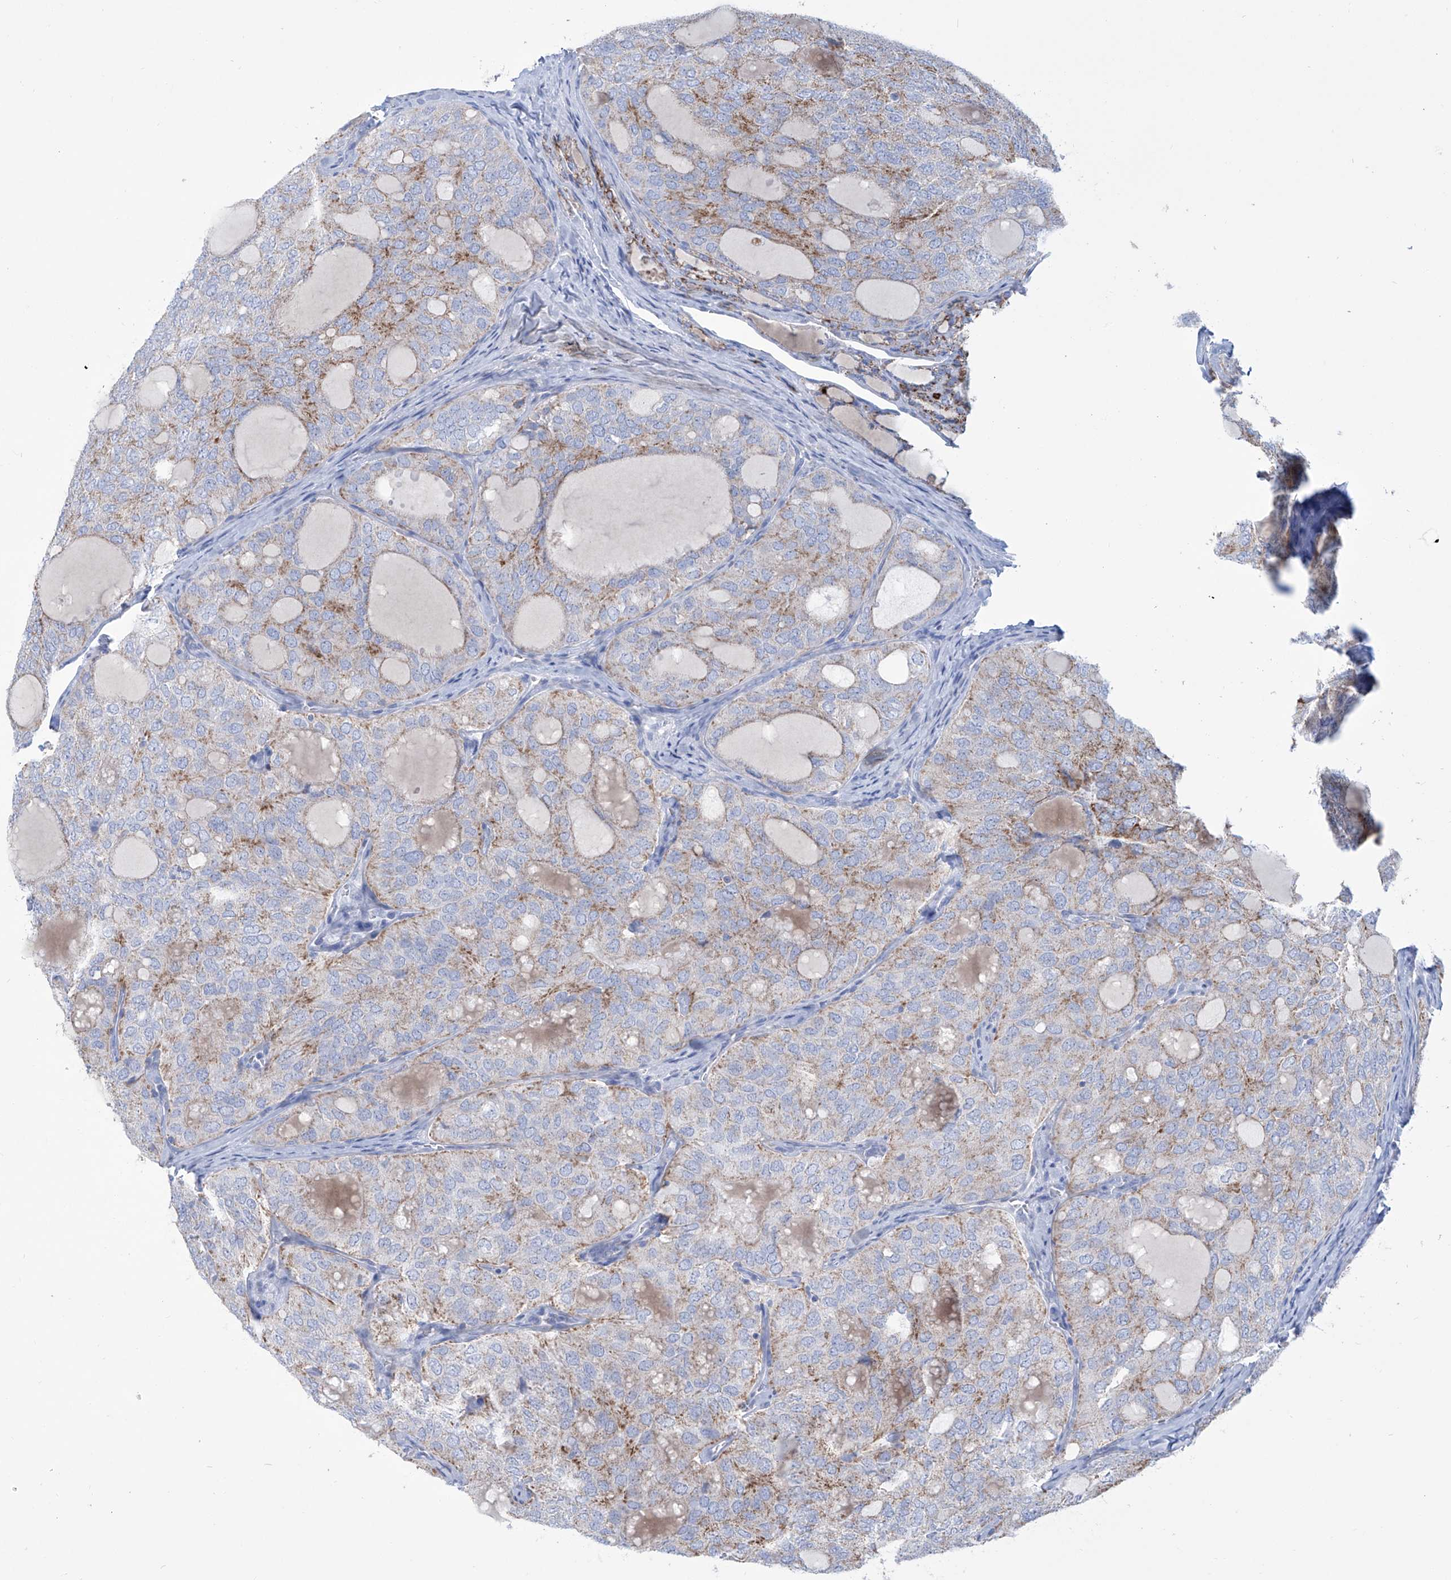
{"staining": {"intensity": "moderate", "quantity": "<25%", "location": "cytoplasmic/membranous"}, "tissue": "thyroid cancer", "cell_type": "Tumor cells", "image_type": "cancer", "snomed": [{"axis": "morphology", "description": "Follicular adenoma carcinoma, NOS"}, {"axis": "topography", "description": "Thyroid gland"}], "caption": "Thyroid cancer (follicular adenoma carcinoma) was stained to show a protein in brown. There is low levels of moderate cytoplasmic/membranous expression in about <25% of tumor cells. (DAB (3,3'-diaminobenzidine) = brown stain, brightfield microscopy at high magnification).", "gene": "ALDH6A1", "patient": {"sex": "male", "age": 75}}